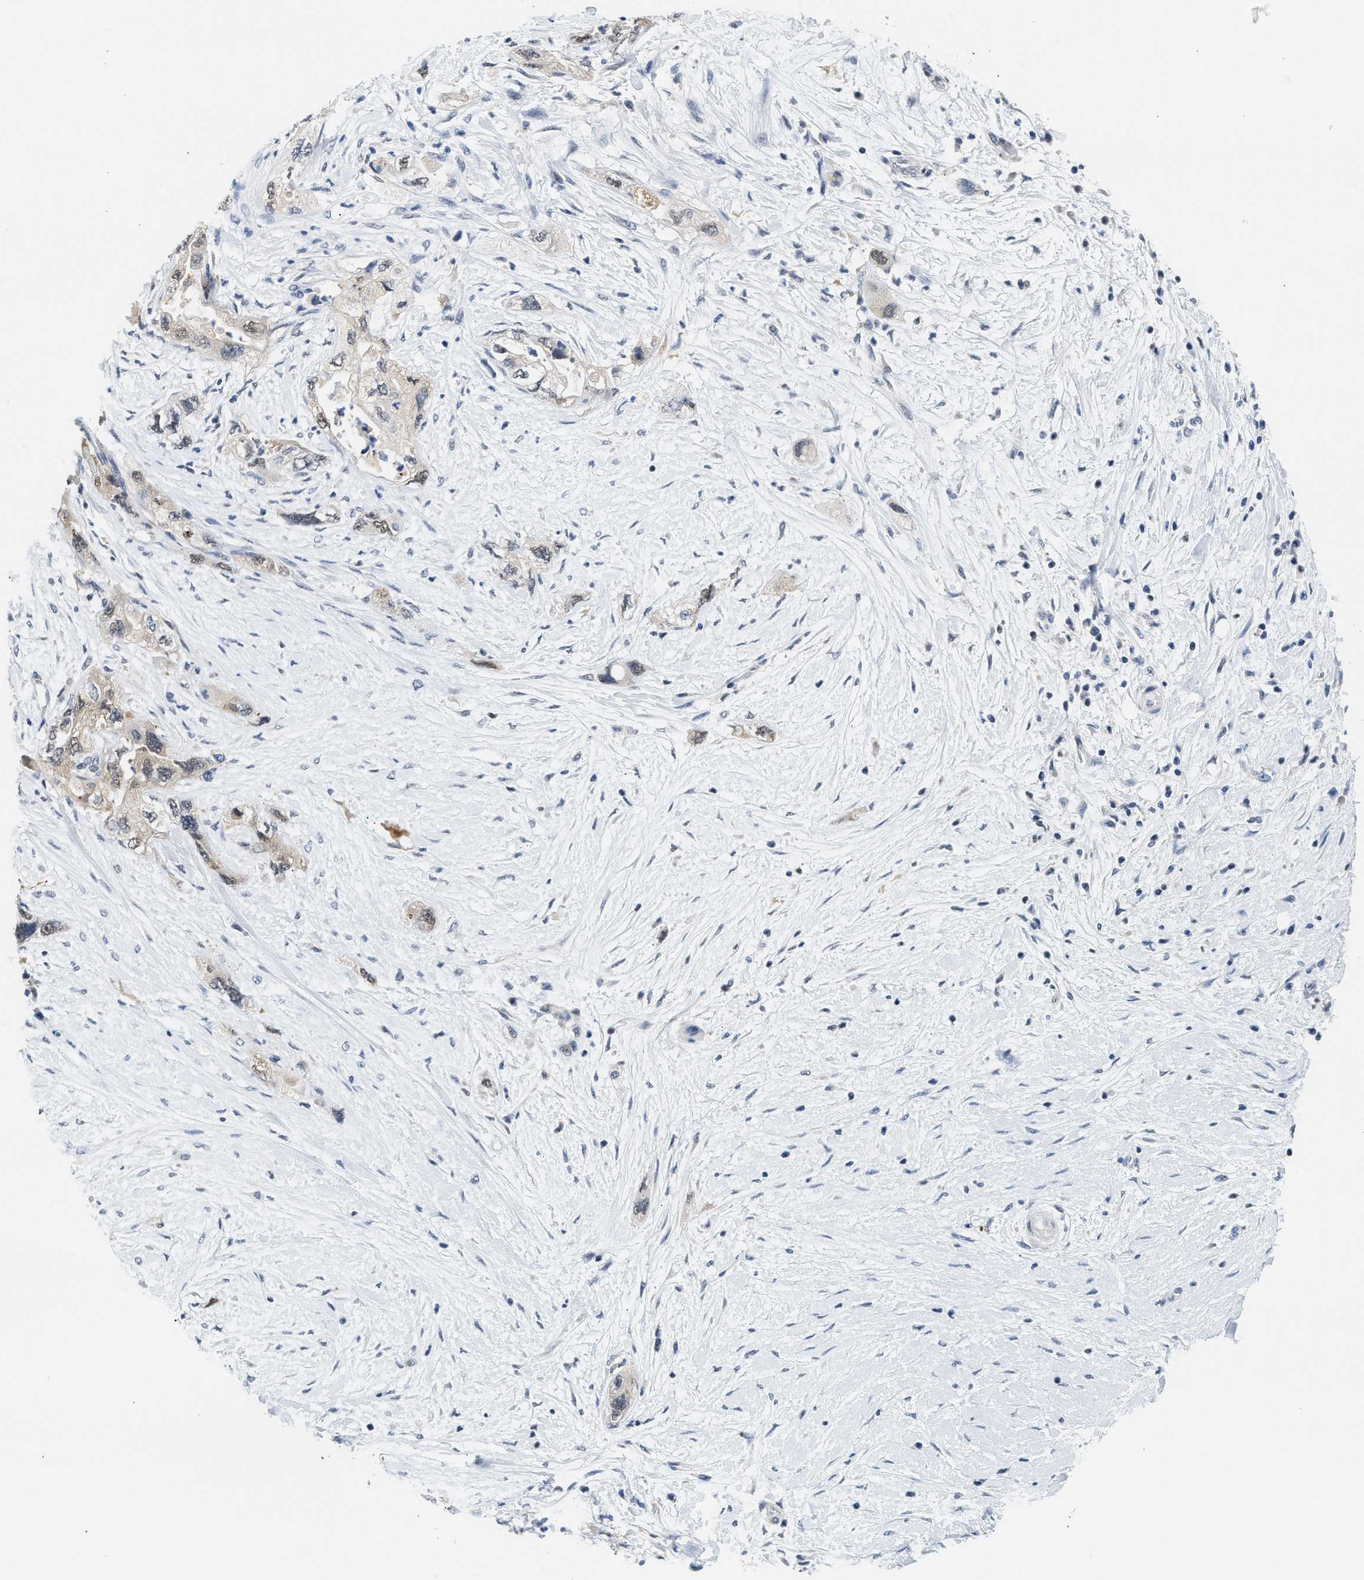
{"staining": {"intensity": "weak", "quantity": "<25%", "location": "cytoplasmic/membranous,nuclear"}, "tissue": "pancreatic cancer", "cell_type": "Tumor cells", "image_type": "cancer", "snomed": [{"axis": "morphology", "description": "Adenocarcinoma, NOS"}, {"axis": "topography", "description": "Pancreas"}], "caption": "Pancreatic cancer stained for a protein using IHC exhibits no expression tumor cells.", "gene": "PPM1L", "patient": {"sex": "female", "age": 73}}